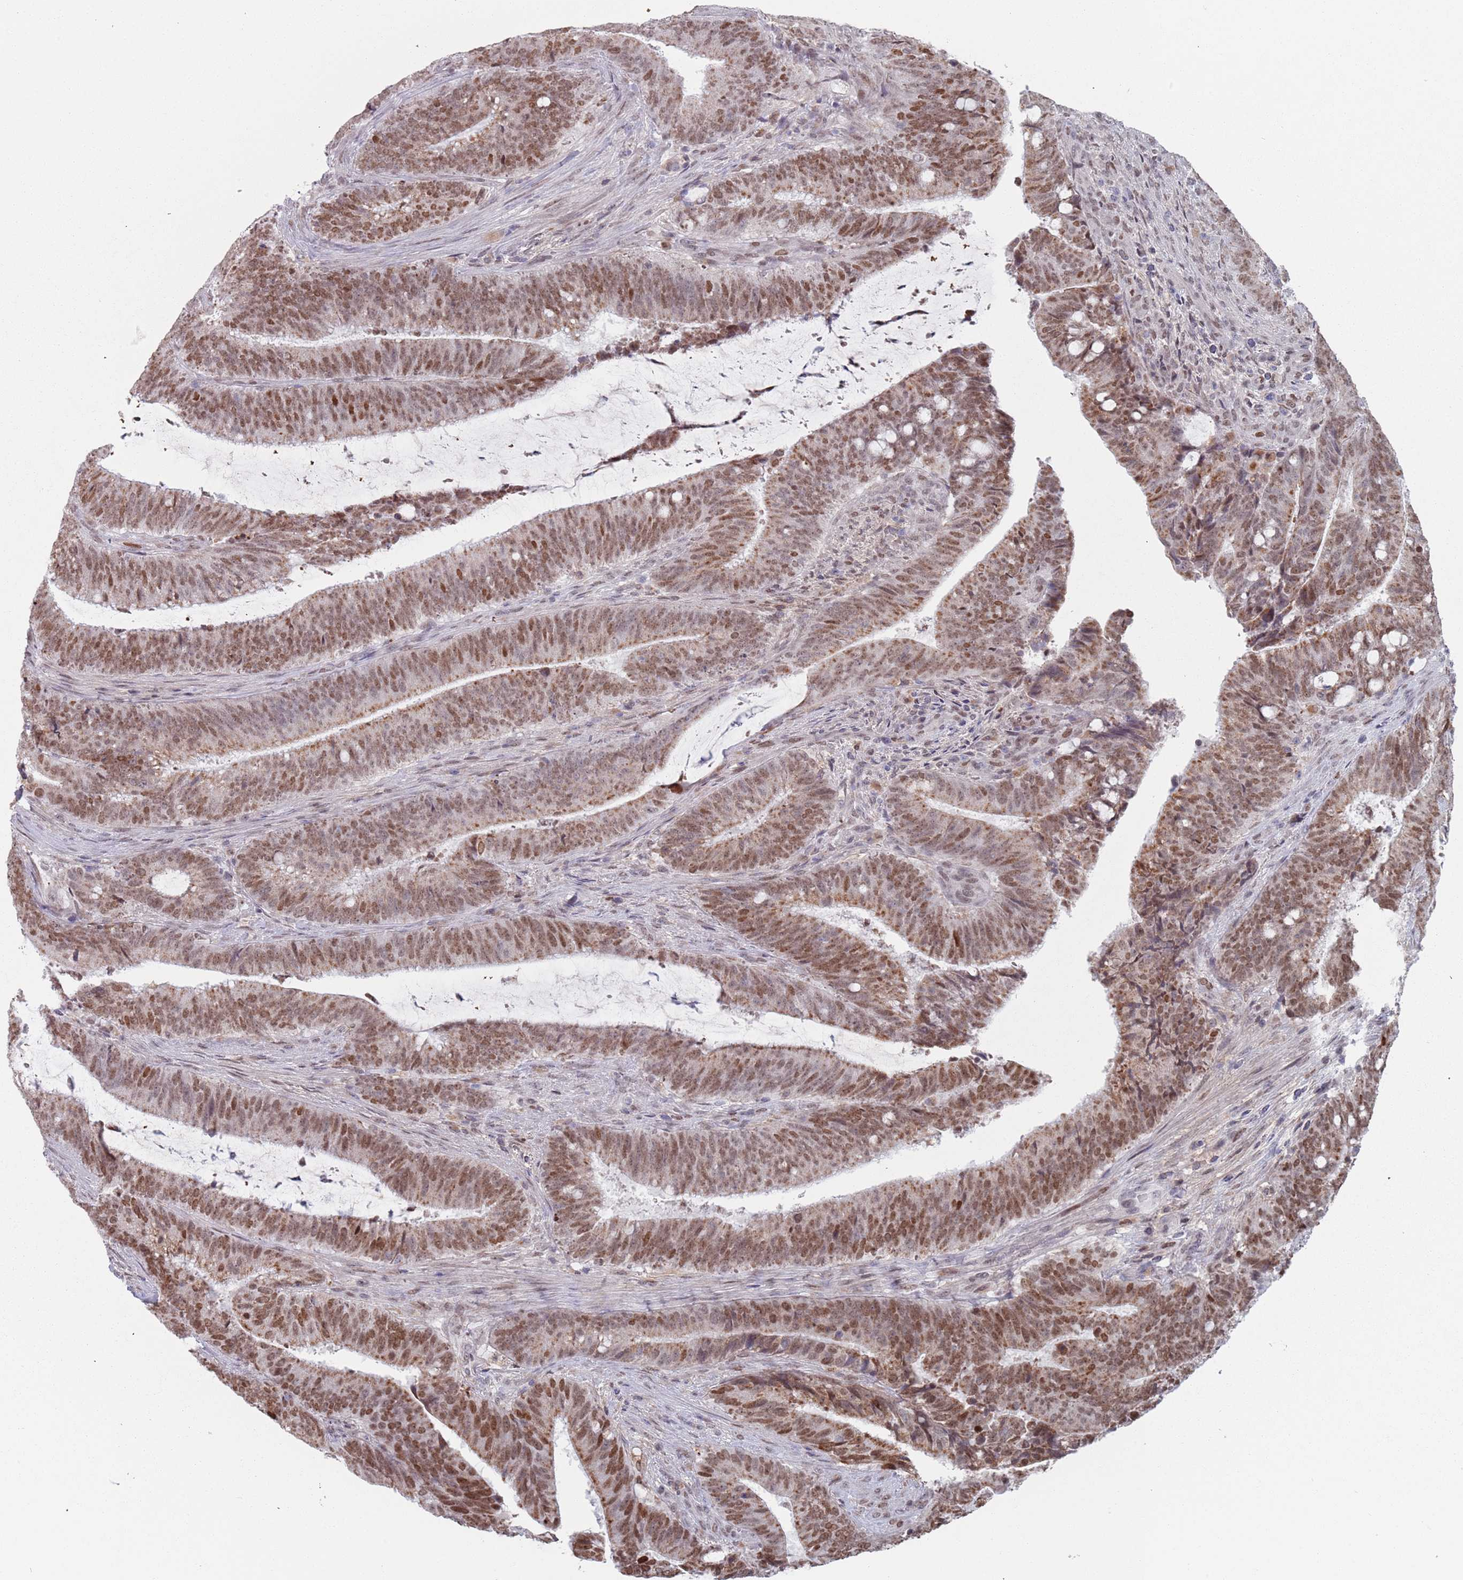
{"staining": {"intensity": "moderate", "quantity": ">75%", "location": "cytoplasmic/membranous,nuclear"}, "tissue": "colorectal cancer", "cell_type": "Tumor cells", "image_type": "cancer", "snomed": [{"axis": "morphology", "description": "Adenocarcinoma, NOS"}, {"axis": "topography", "description": "Colon"}], "caption": "Human colorectal cancer stained with a brown dye displays moderate cytoplasmic/membranous and nuclear positive expression in approximately >75% of tumor cells.", "gene": "MFSD12", "patient": {"sex": "female", "age": 43}}